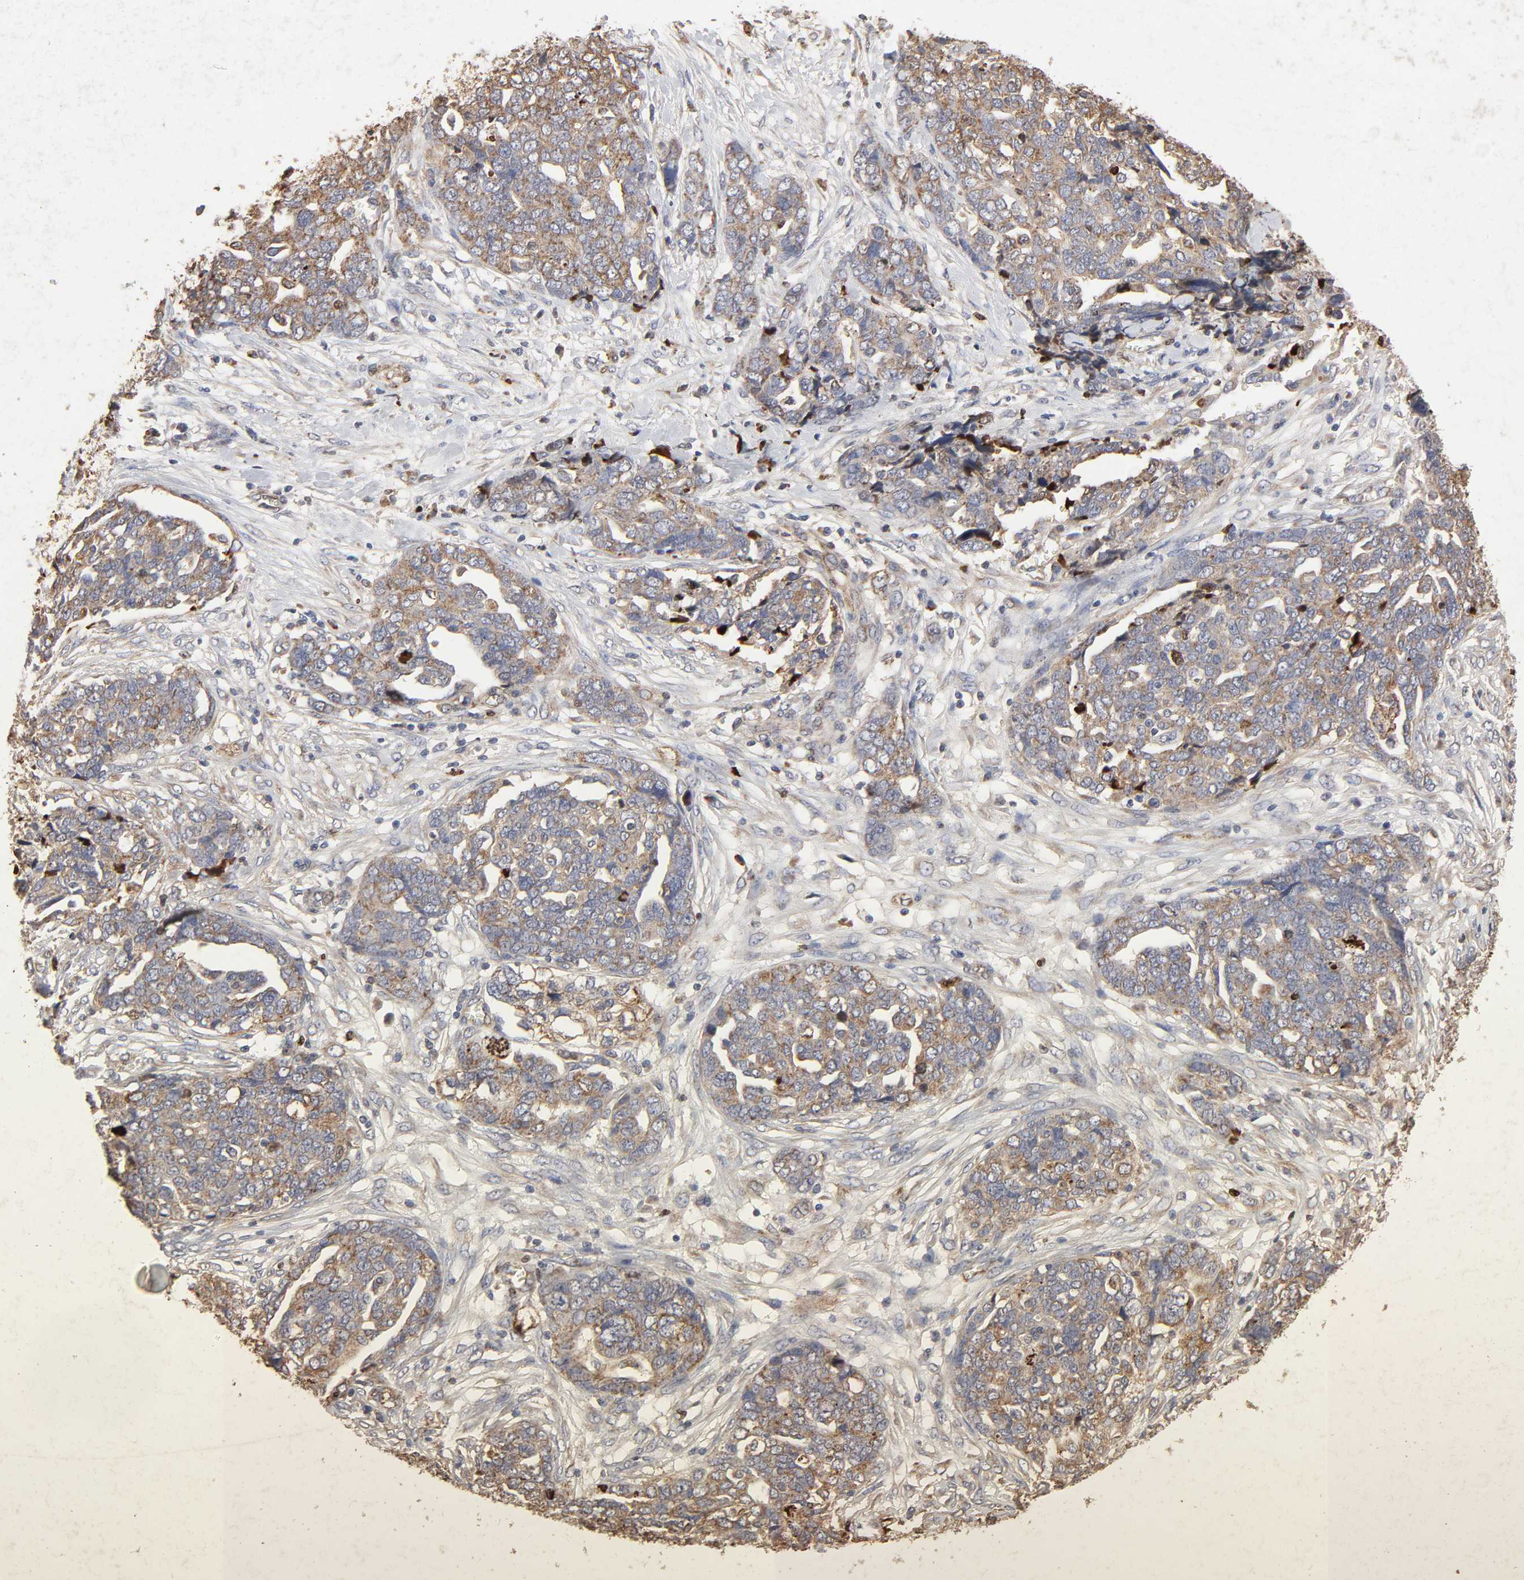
{"staining": {"intensity": "moderate", "quantity": "25%-75%", "location": "cytoplasmic/membranous"}, "tissue": "ovarian cancer", "cell_type": "Tumor cells", "image_type": "cancer", "snomed": [{"axis": "morphology", "description": "Normal tissue, NOS"}, {"axis": "morphology", "description": "Cystadenocarcinoma, serous, NOS"}, {"axis": "topography", "description": "Fallopian tube"}, {"axis": "topography", "description": "Ovary"}], "caption": "High-power microscopy captured an immunohistochemistry photomicrograph of ovarian cancer (serous cystadenocarcinoma), revealing moderate cytoplasmic/membranous expression in approximately 25%-75% of tumor cells. The protein is shown in brown color, while the nuclei are stained blue.", "gene": "CYCS", "patient": {"sex": "female", "age": 56}}